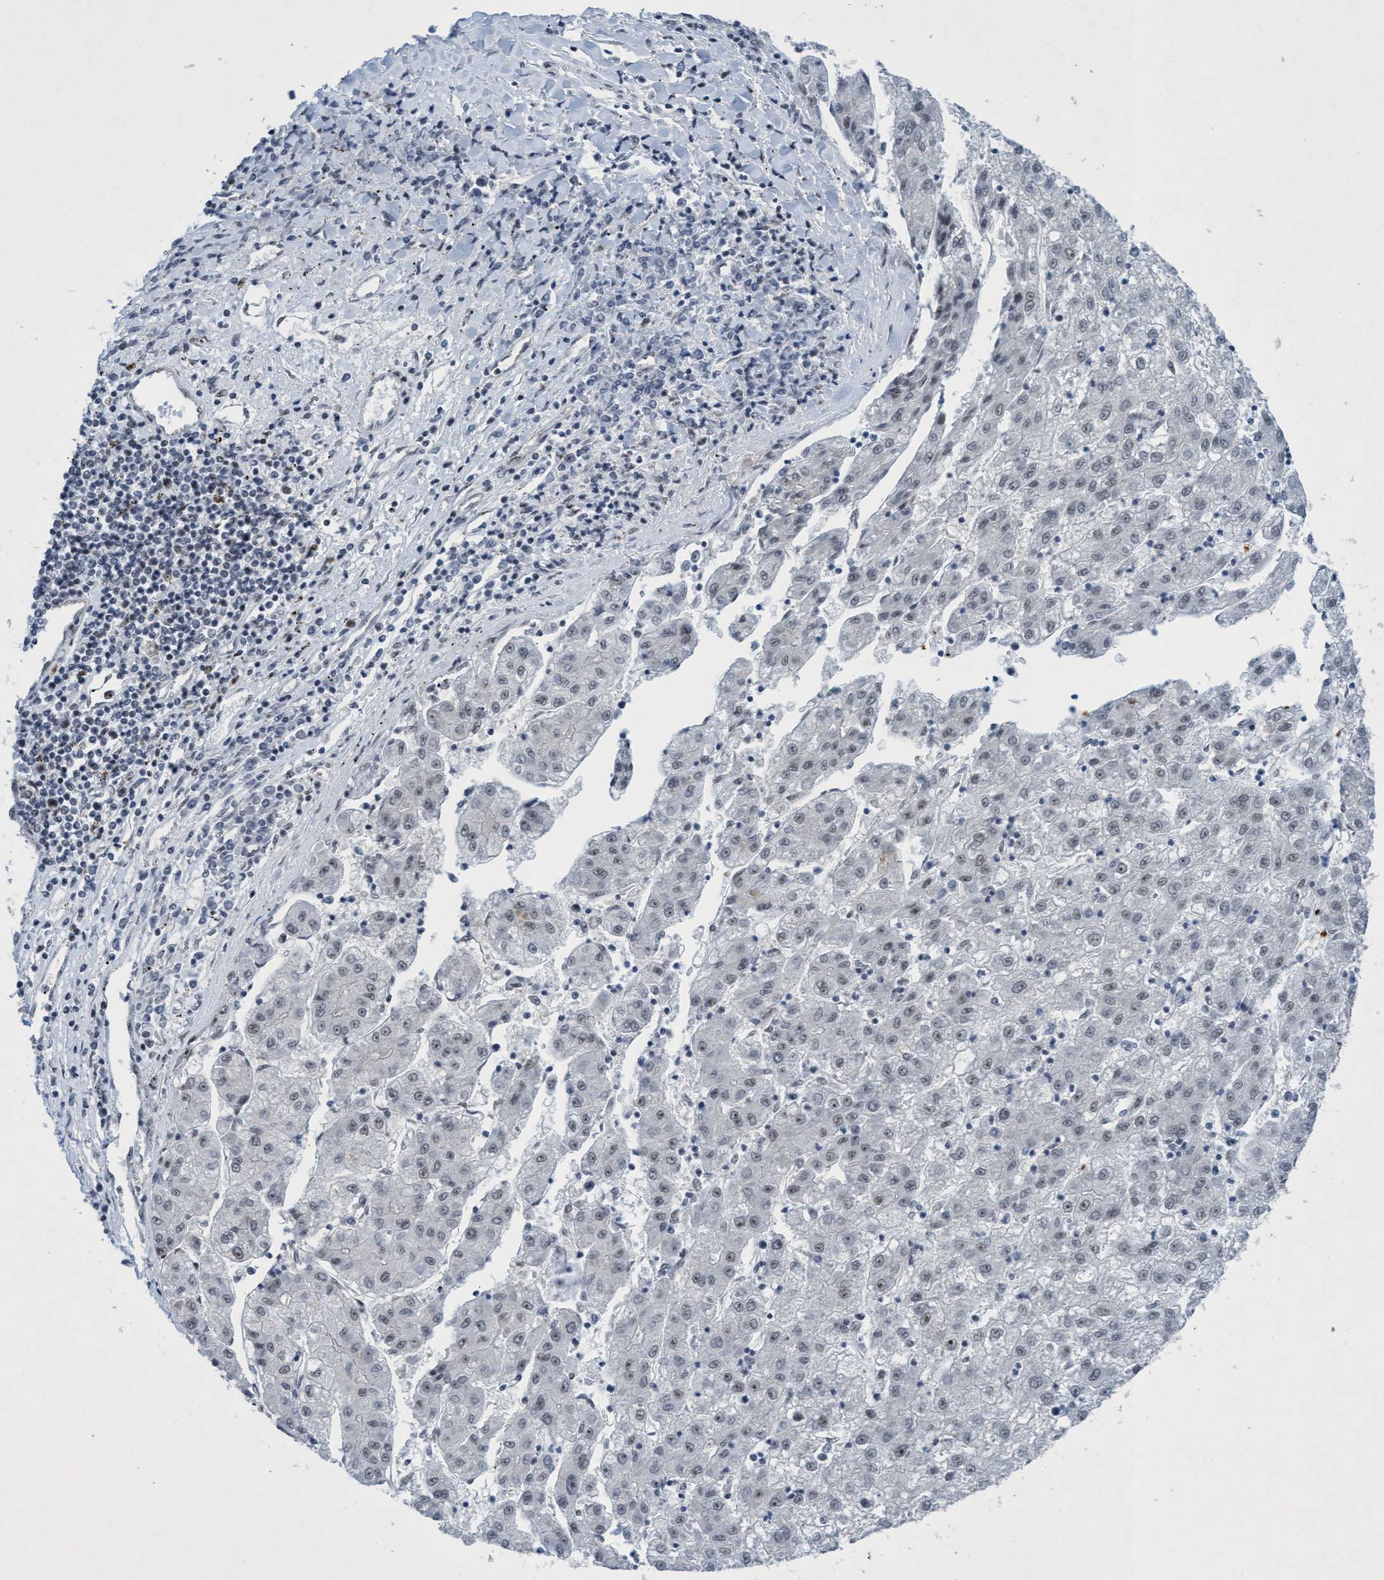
{"staining": {"intensity": "negative", "quantity": "none", "location": "none"}, "tissue": "liver cancer", "cell_type": "Tumor cells", "image_type": "cancer", "snomed": [{"axis": "morphology", "description": "Carcinoma, Hepatocellular, NOS"}, {"axis": "topography", "description": "Liver"}], "caption": "Immunohistochemistry (IHC) of liver cancer (hepatocellular carcinoma) exhibits no staining in tumor cells. (Brightfield microscopy of DAB immunohistochemistry at high magnification).", "gene": "CWC27", "patient": {"sex": "male", "age": 72}}